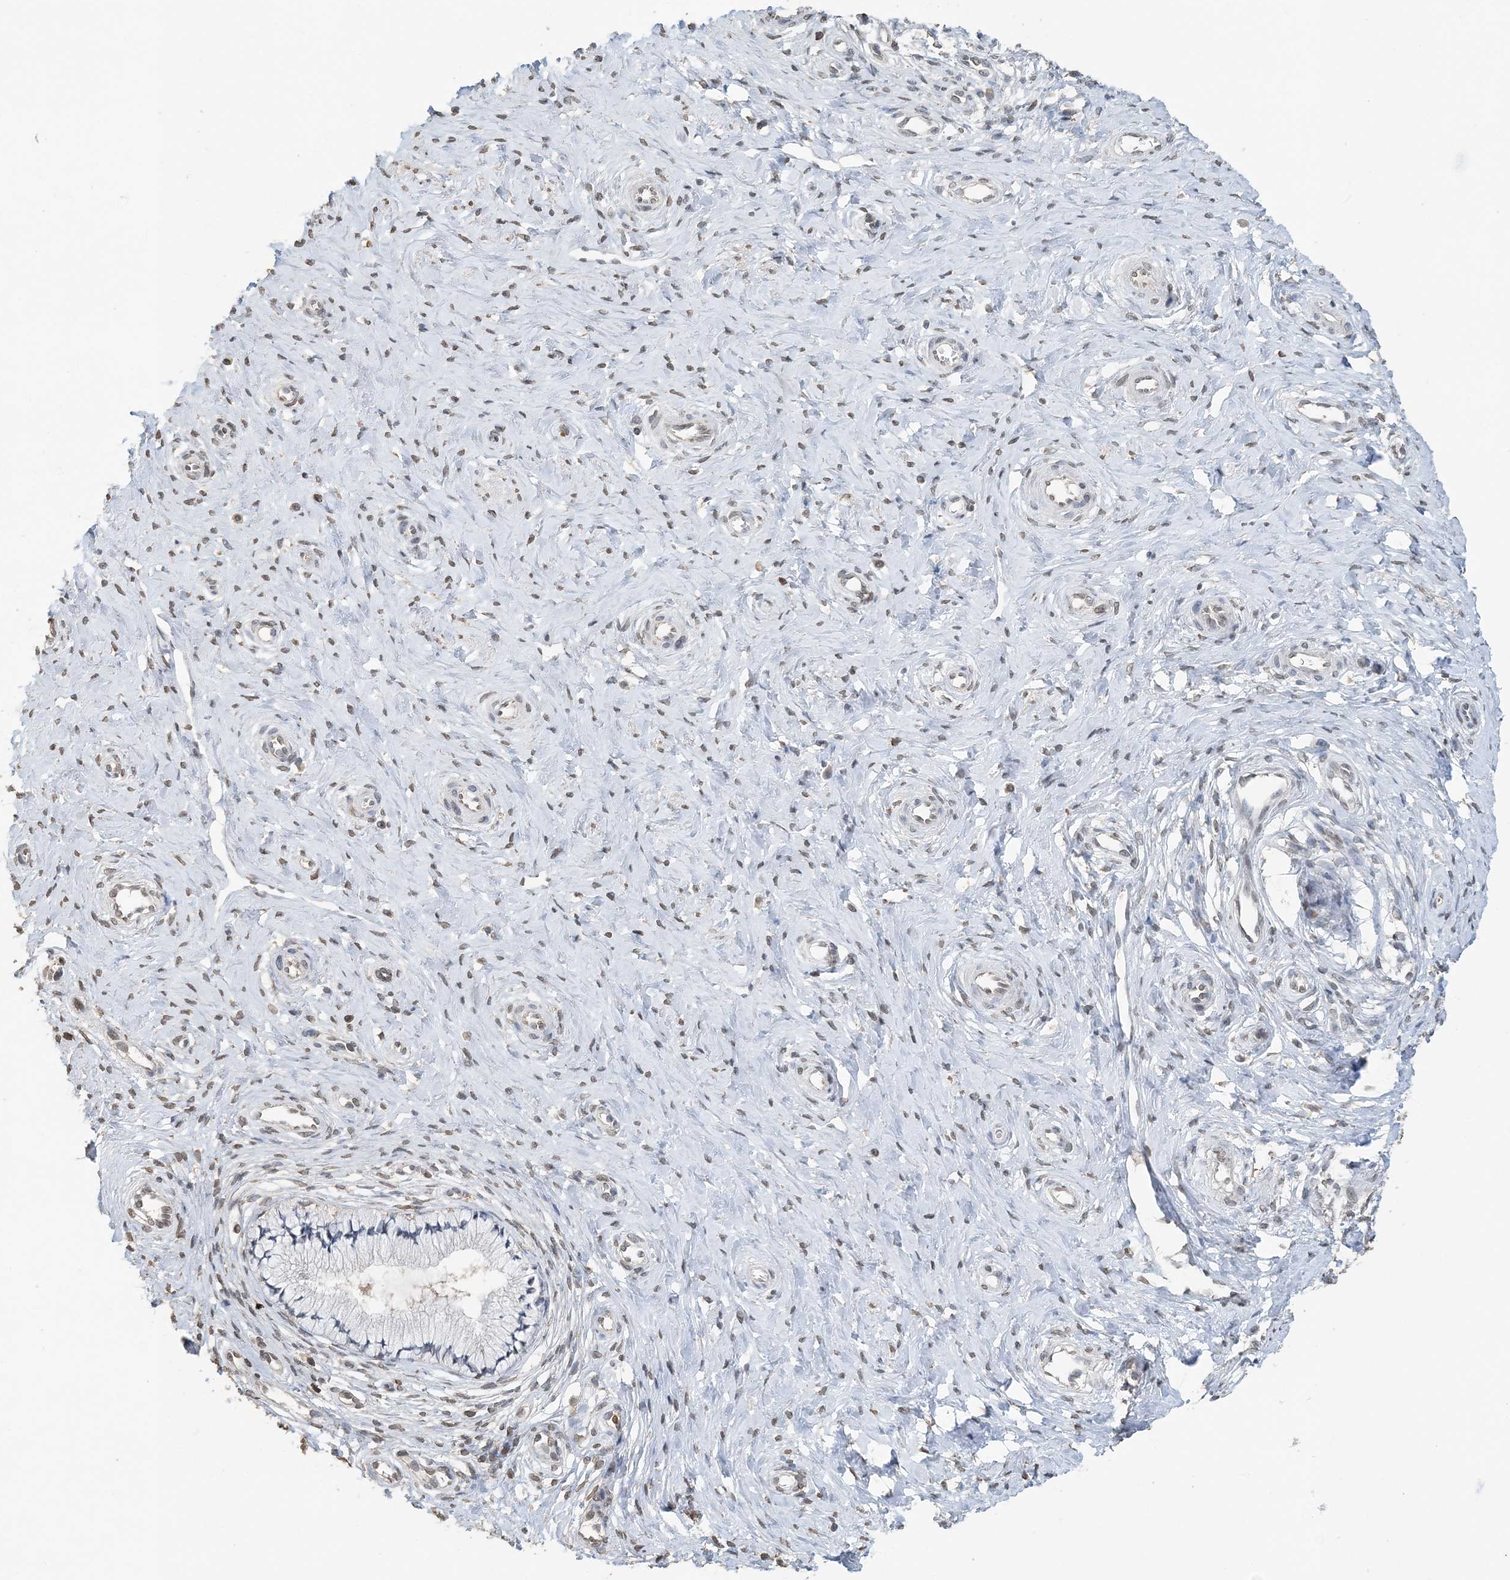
{"staining": {"intensity": "negative", "quantity": "none", "location": "none"}, "tissue": "cervix", "cell_type": "Glandular cells", "image_type": "normal", "snomed": [{"axis": "morphology", "description": "Normal tissue, NOS"}, {"axis": "topography", "description": "Cervix"}], "caption": "Protein analysis of unremarkable cervix shows no significant expression in glandular cells. Nuclei are stained in blue.", "gene": "FAM110A", "patient": {"sex": "female", "age": 36}}